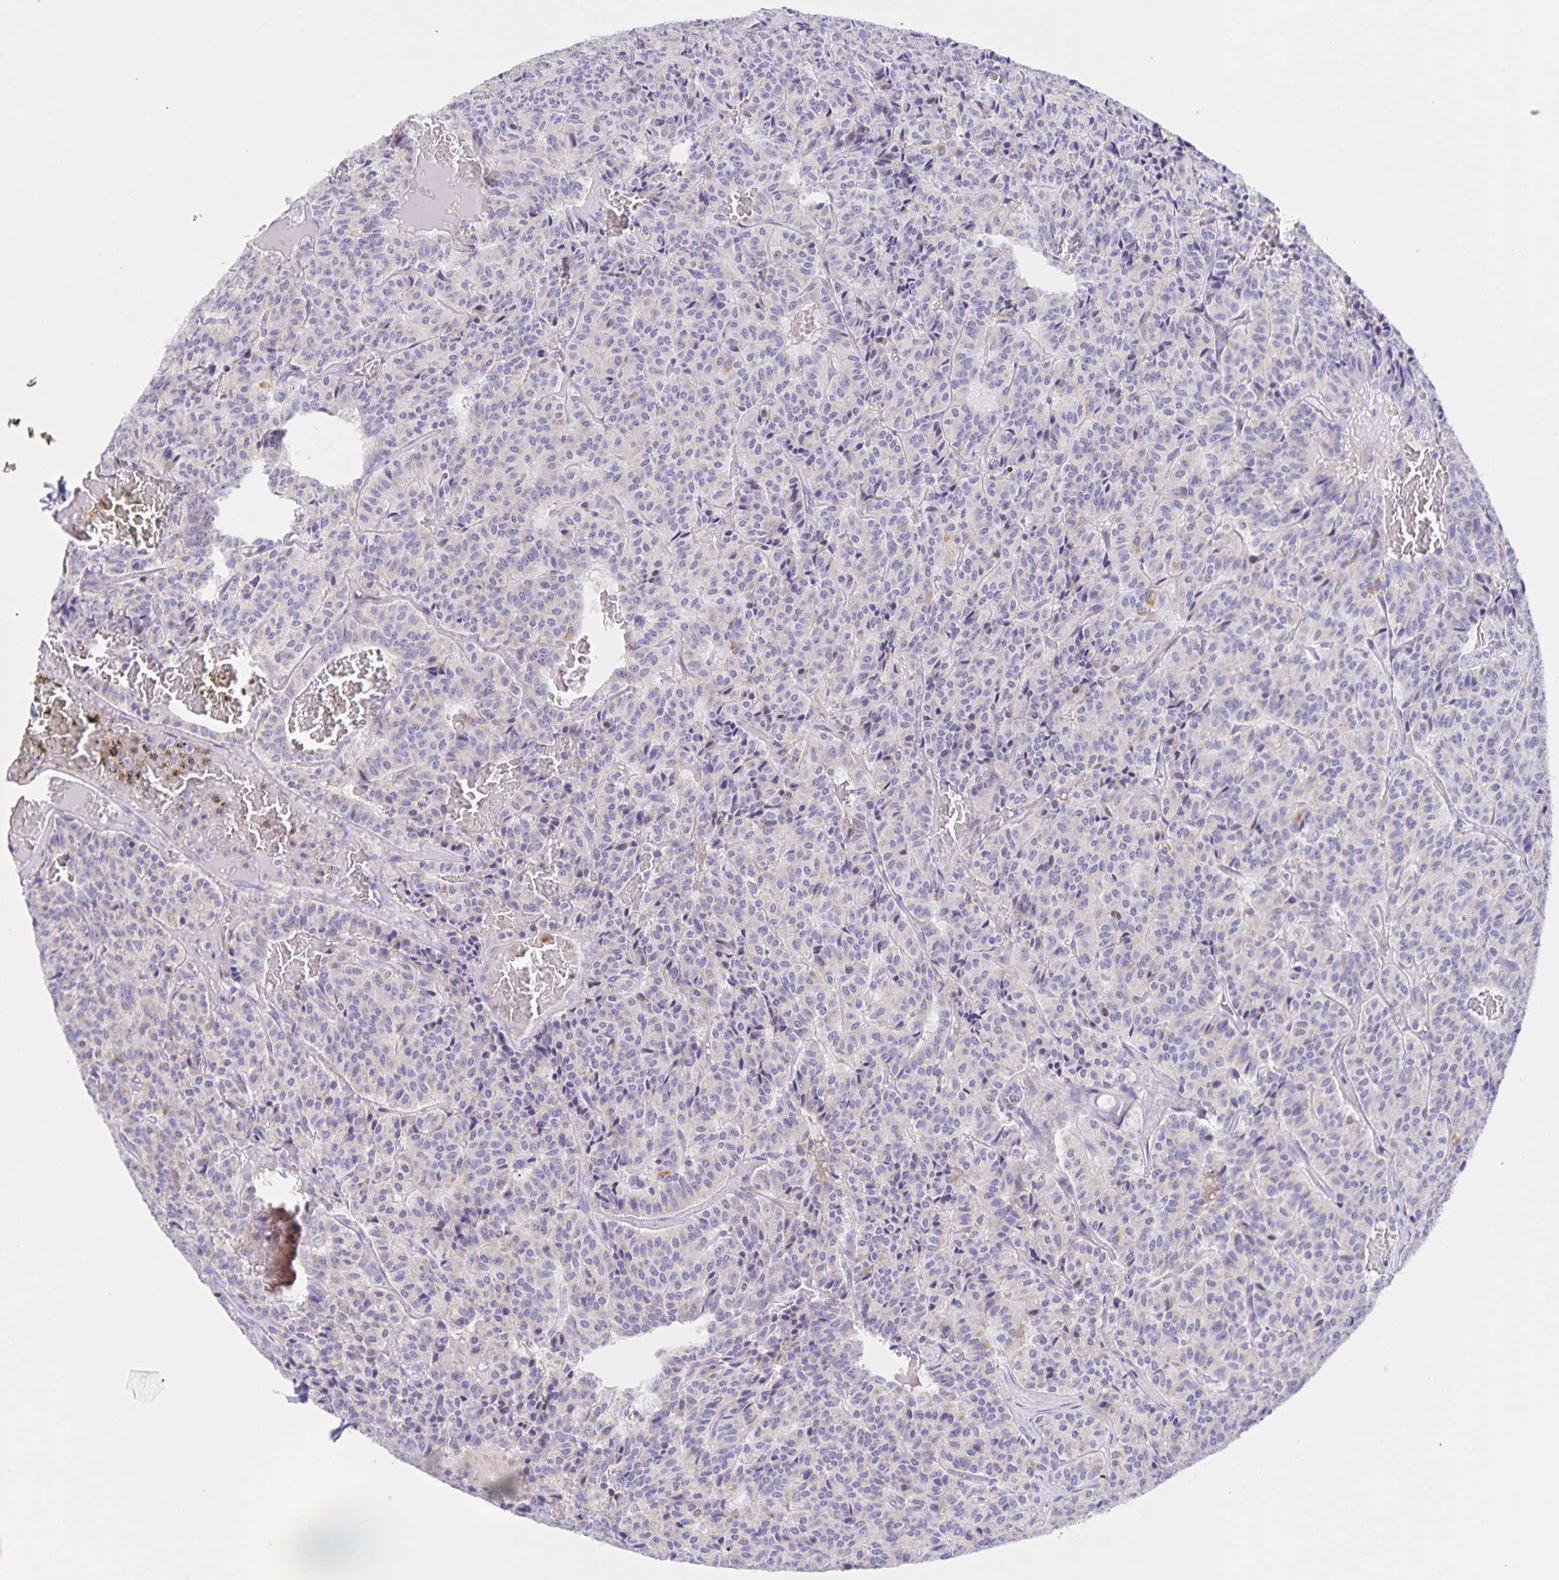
{"staining": {"intensity": "negative", "quantity": "none", "location": "none"}, "tissue": "carcinoid", "cell_type": "Tumor cells", "image_type": "cancer", "snomed": [{"axis": "morphology", "description": "Carcinoid, malignant, NOS"}, {"axis": "topography", "description": "Lung"}], "caption": "High magnification brightfield microscopy of carcinoid (malignant) stained with DAB (brown) and counterstained with hematoxylin (blue): tumor cells show no significant staining.", "gene": "CATSPER4", "patient": {"sex": "male", "age": 70}}